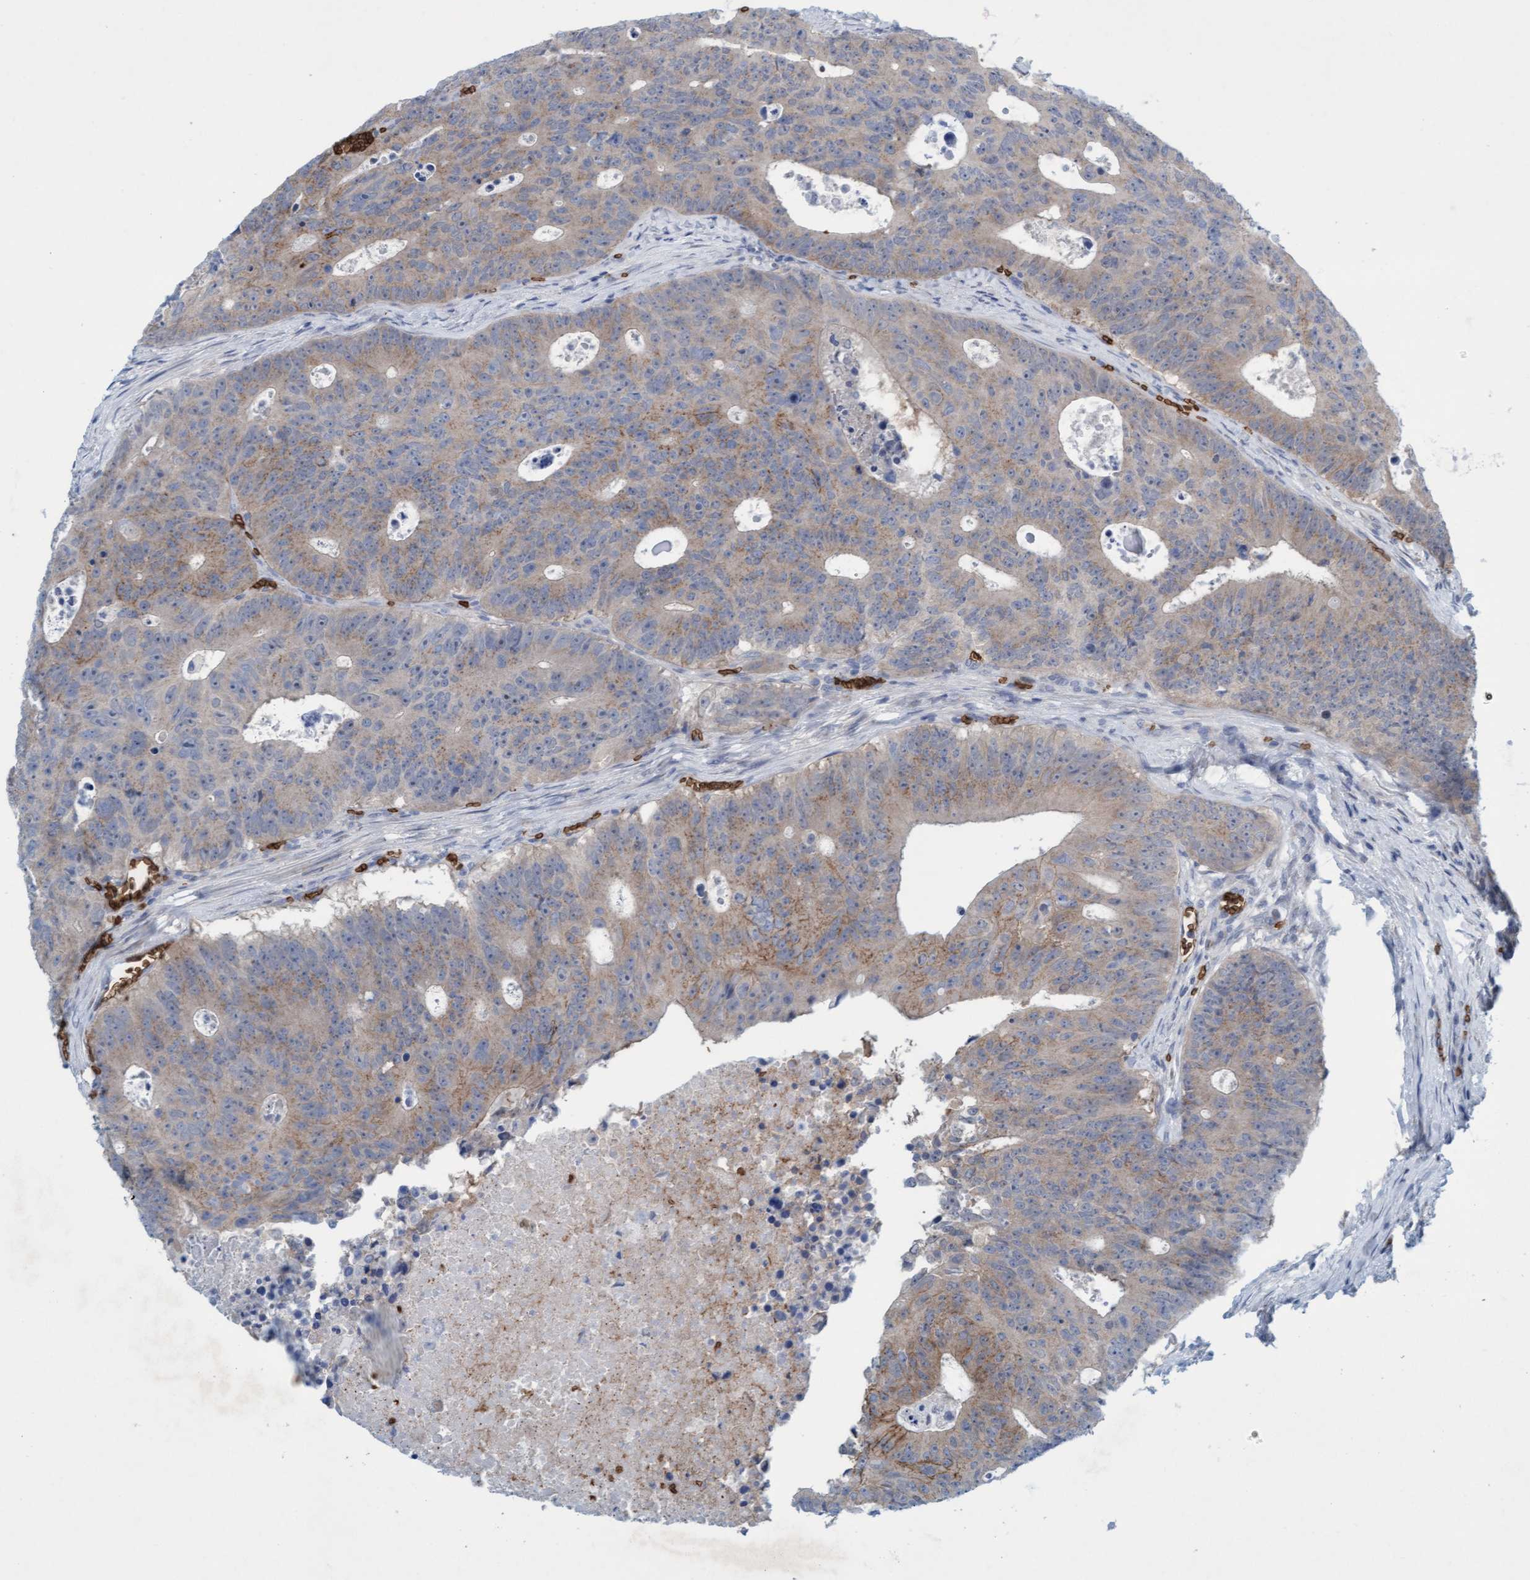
{"staining": {"intensity": "weak", "quantity": "25%-75%", "location": "cytoplasmic/membranous"}, "tissue": "colorectal cancer", "cell_type": "Tumor cells", "image_type": "cancer", "snomed": [{"axis": "morphology", "description": "Adenocarcinoma, NOS"}, {"axis": "topography", "description": "Colon"}], "caption": "Colorectal adenocarcinoma stained for a protein shows weak cytoplasmic/membranous positivity in tumor cells. Nuclei are stained in blue.", "gene": "SPEM2", "patient": {"sex": "male", "age": 87}}